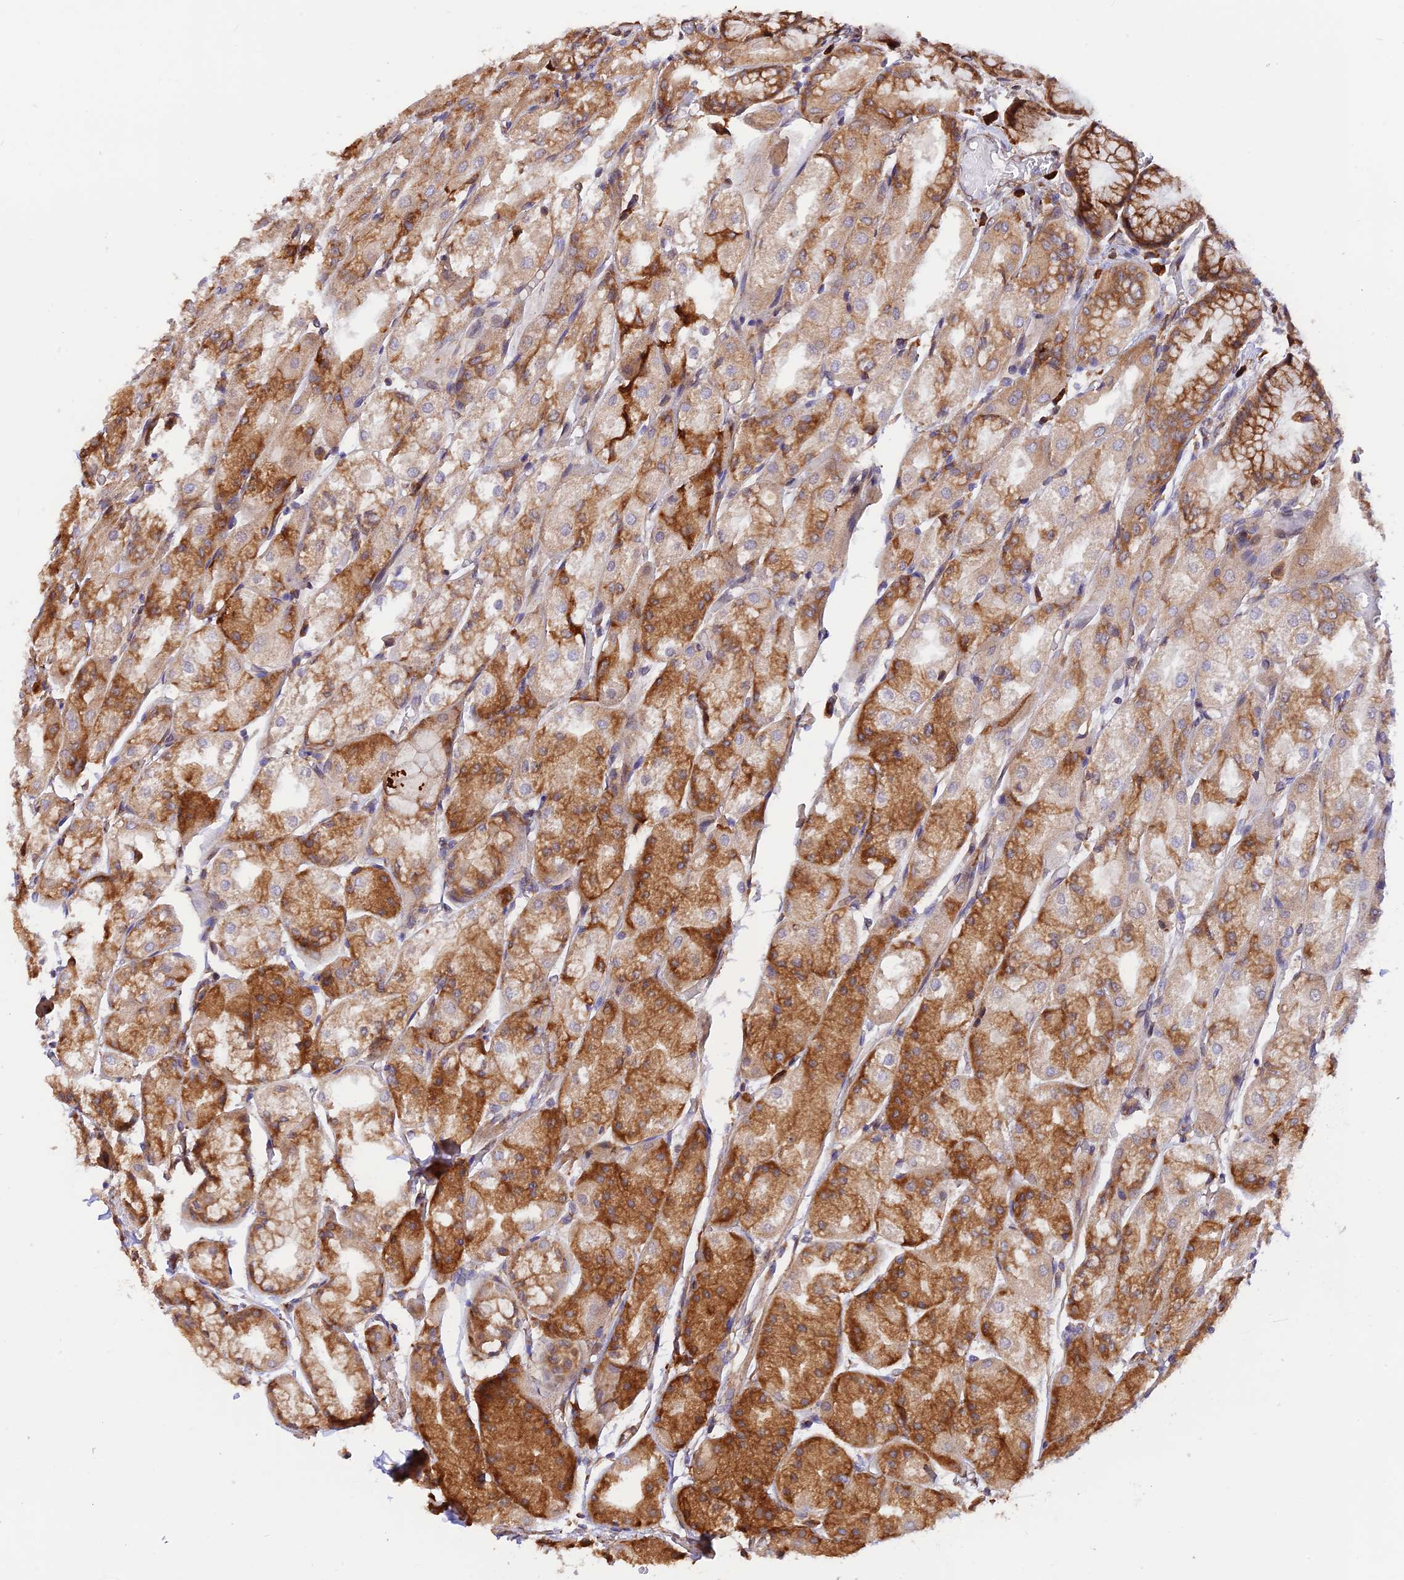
{"staining": {"intensity": "strong", "quantity": "25%-75%", "location": "cytoplasmic/membranous"}, "tissue": "stomach", "cell_type": "Glandular cells", "image_type": "normal", "snomed": [{"axis": "morphology", "description": "Normal tissue, NOS"}, {"axis": "topography", "description": "Stomach, upper"}], "caption": "Human stomach stained with a brown dye exhibits strong cytoplasmic/membranous positive staining in approximately 25%-75% of glandular cells.", "gene": "RPL5", "patient": {"sex": "male", "age": 72}}